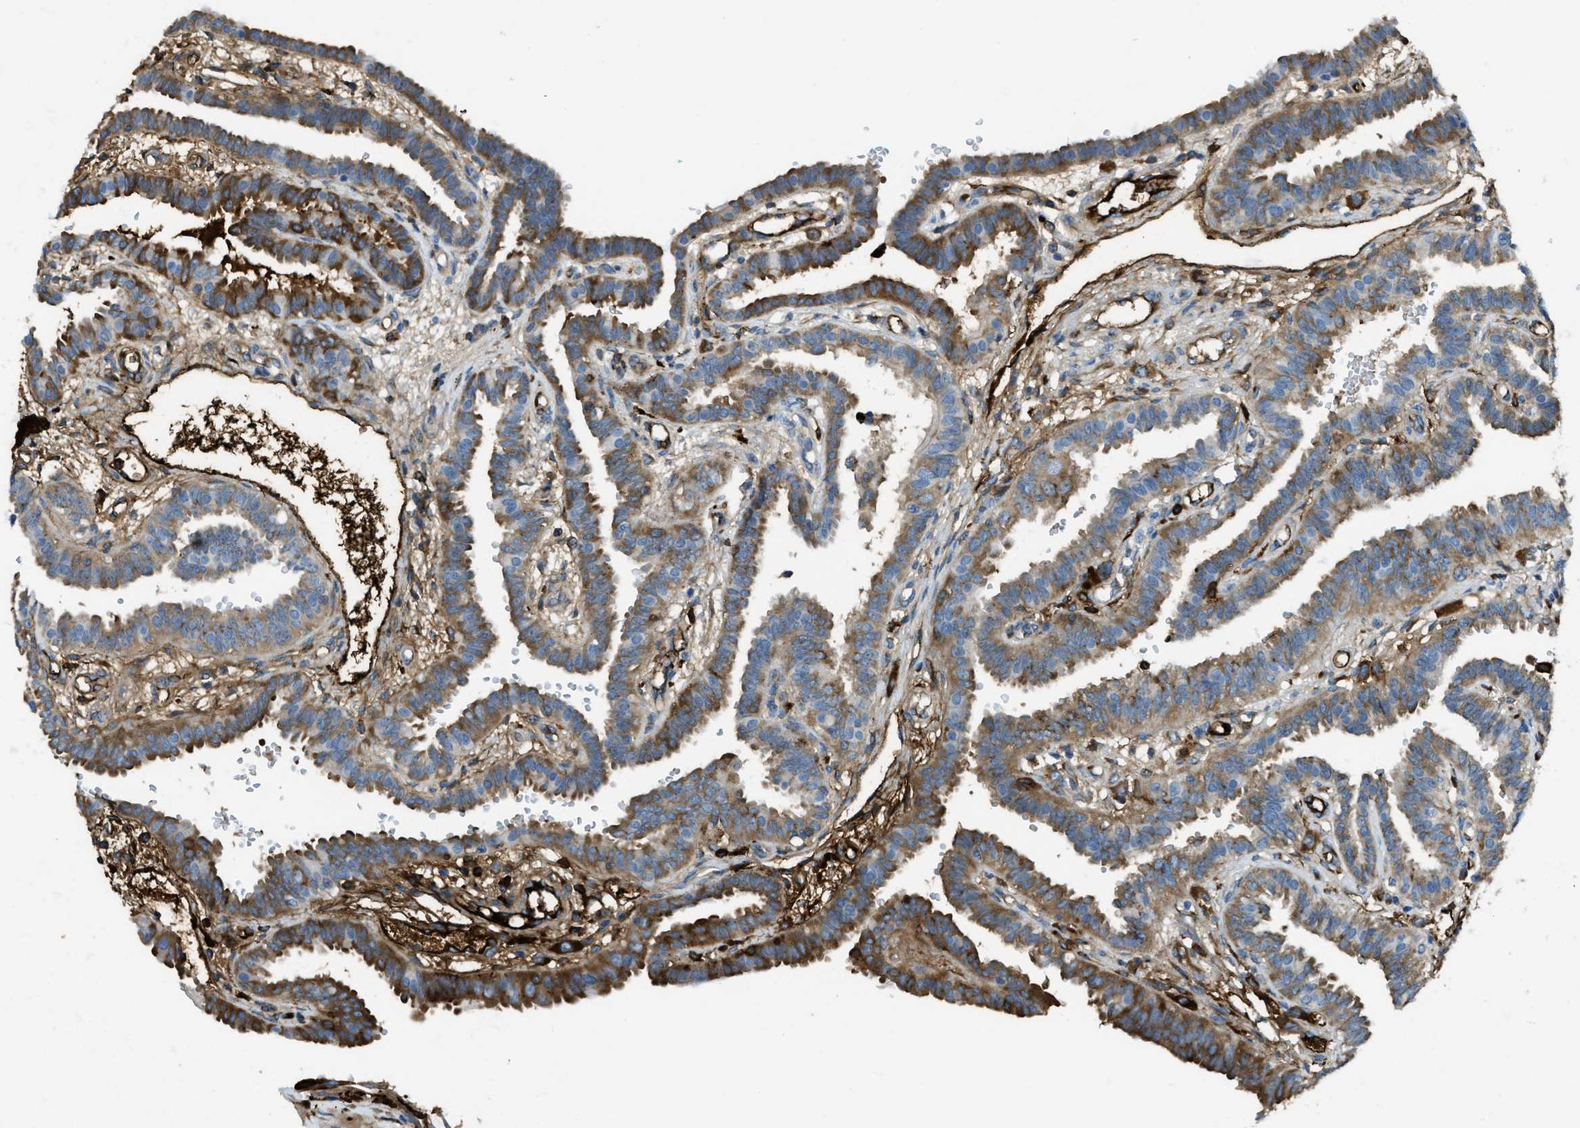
{"staining": {"intensity": "moderate", "quantity": ">75%", "location": "cytoplasmic/membranous"}, "tissue": "fallopian tube", "cell_type": "Glandular cells", "image_type": "normal", "snomed": [{"axis": "morphology", "description": "Normal tissue, NOS"}, {"axis": "topography", "description": "Fallopian tube"}, {"axis": "topography", "description": "Placenta"}], "caption": "Brown immunohistochemical staining in unremarkable human fallopian tube shows moderate cytoplasmic/membranous positivity in about >75% of glandular cells. (Stains: DAB (3,3'-diaminobenzidine) in brown, nuclei in blue, Microscopy: brightfield microscopy at high magnification).", "gene": "TRIM59", "patient": {"sex": "female", "age": 34}}